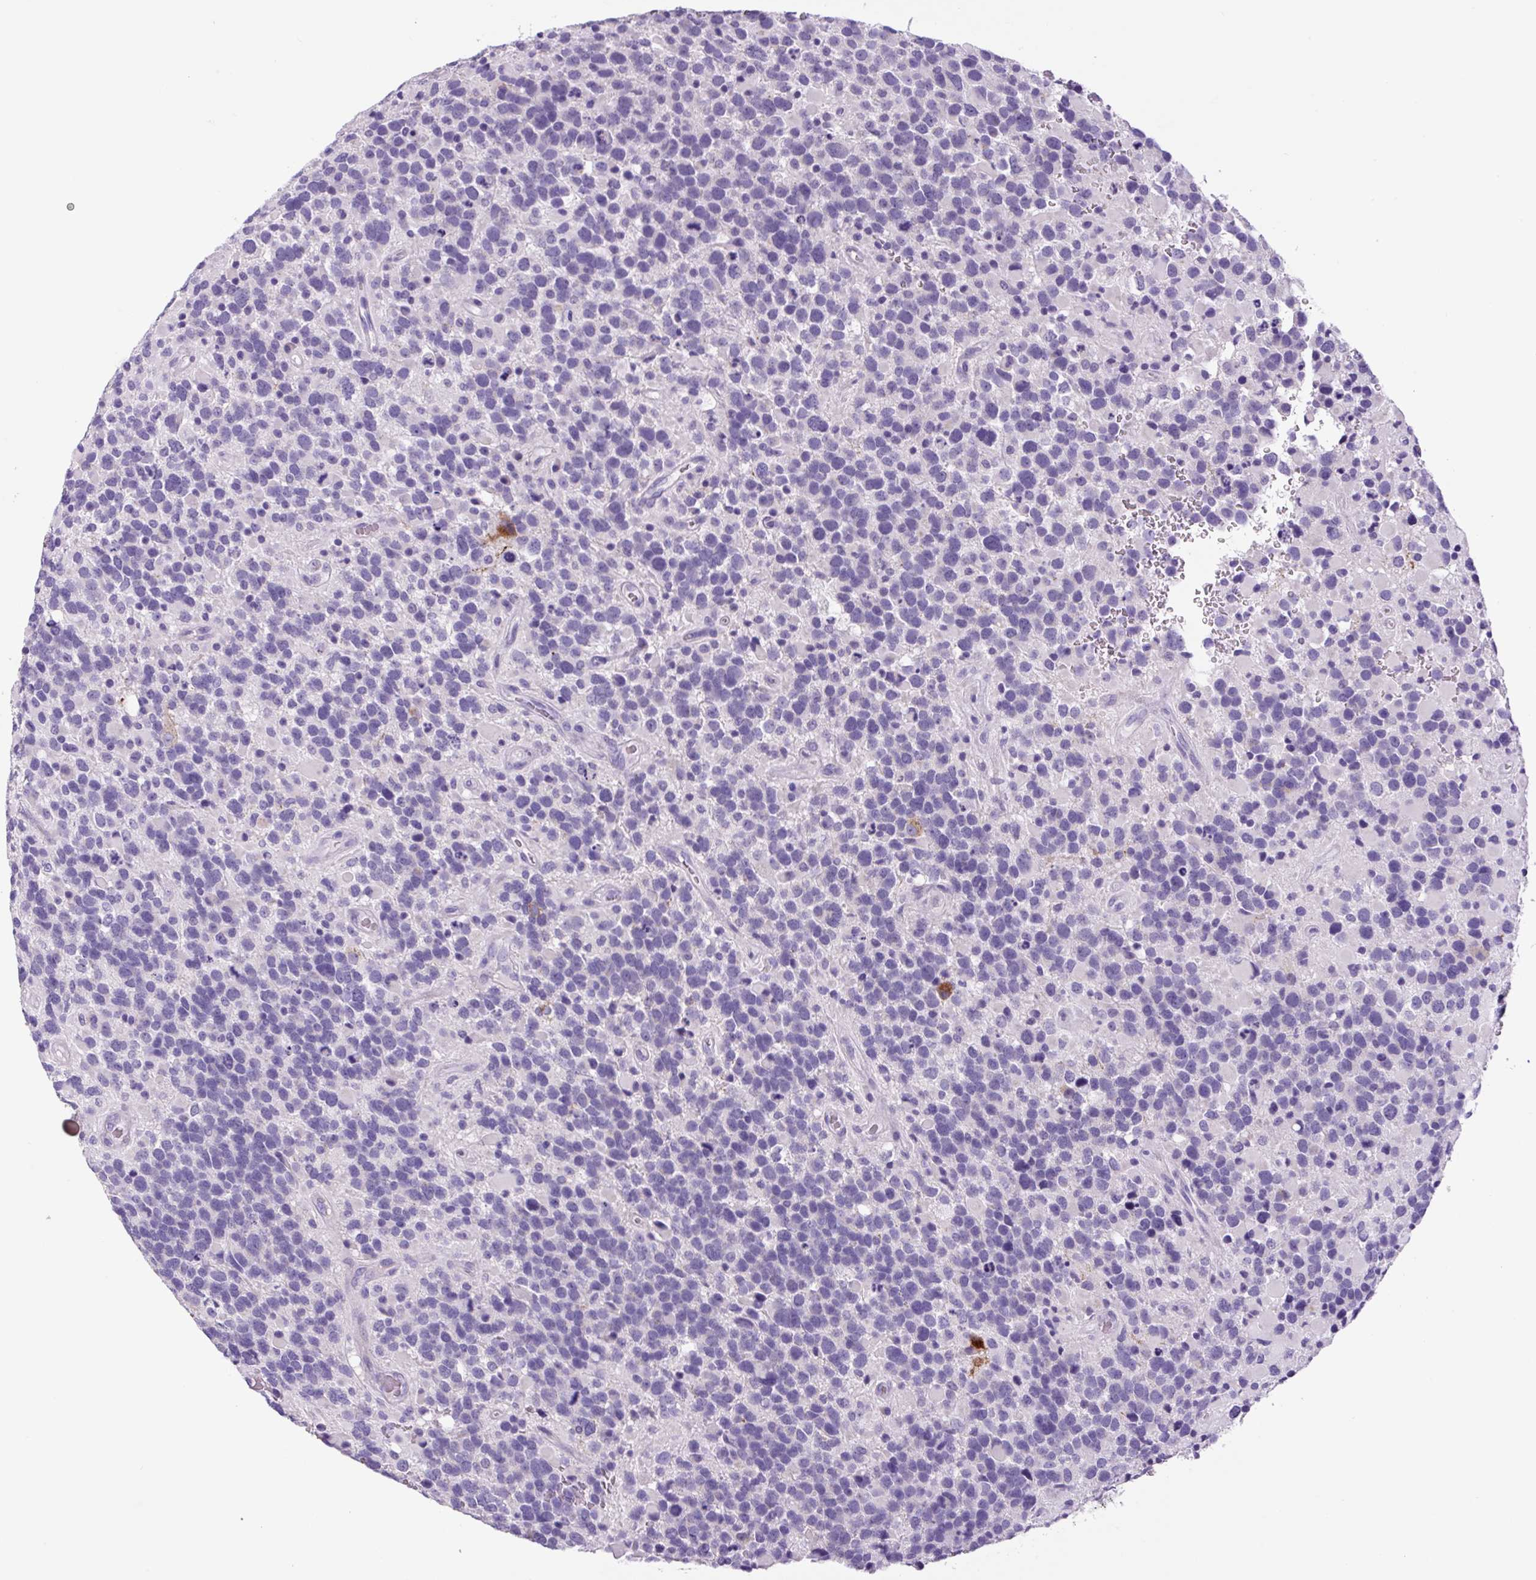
{"staining": {"intensity": "negative", "quantity": "none", "location": "none"}, "tissue": "glioma", "cell_type": "Tumor cells", "image_type": "cancer", "snomed": [{"axis": "morphology", "description": "Glioma, malignant, High grade"}, {"axis": "topography", "description": "Brain"}], "caption": "The photomicrograph displays no staining of tumor cells in high-grade glioma (malignant). (DAB immunohistochemistry, high magnification).", "gene": "CHGA", "patient": {"sex": "female", "age": 40}}